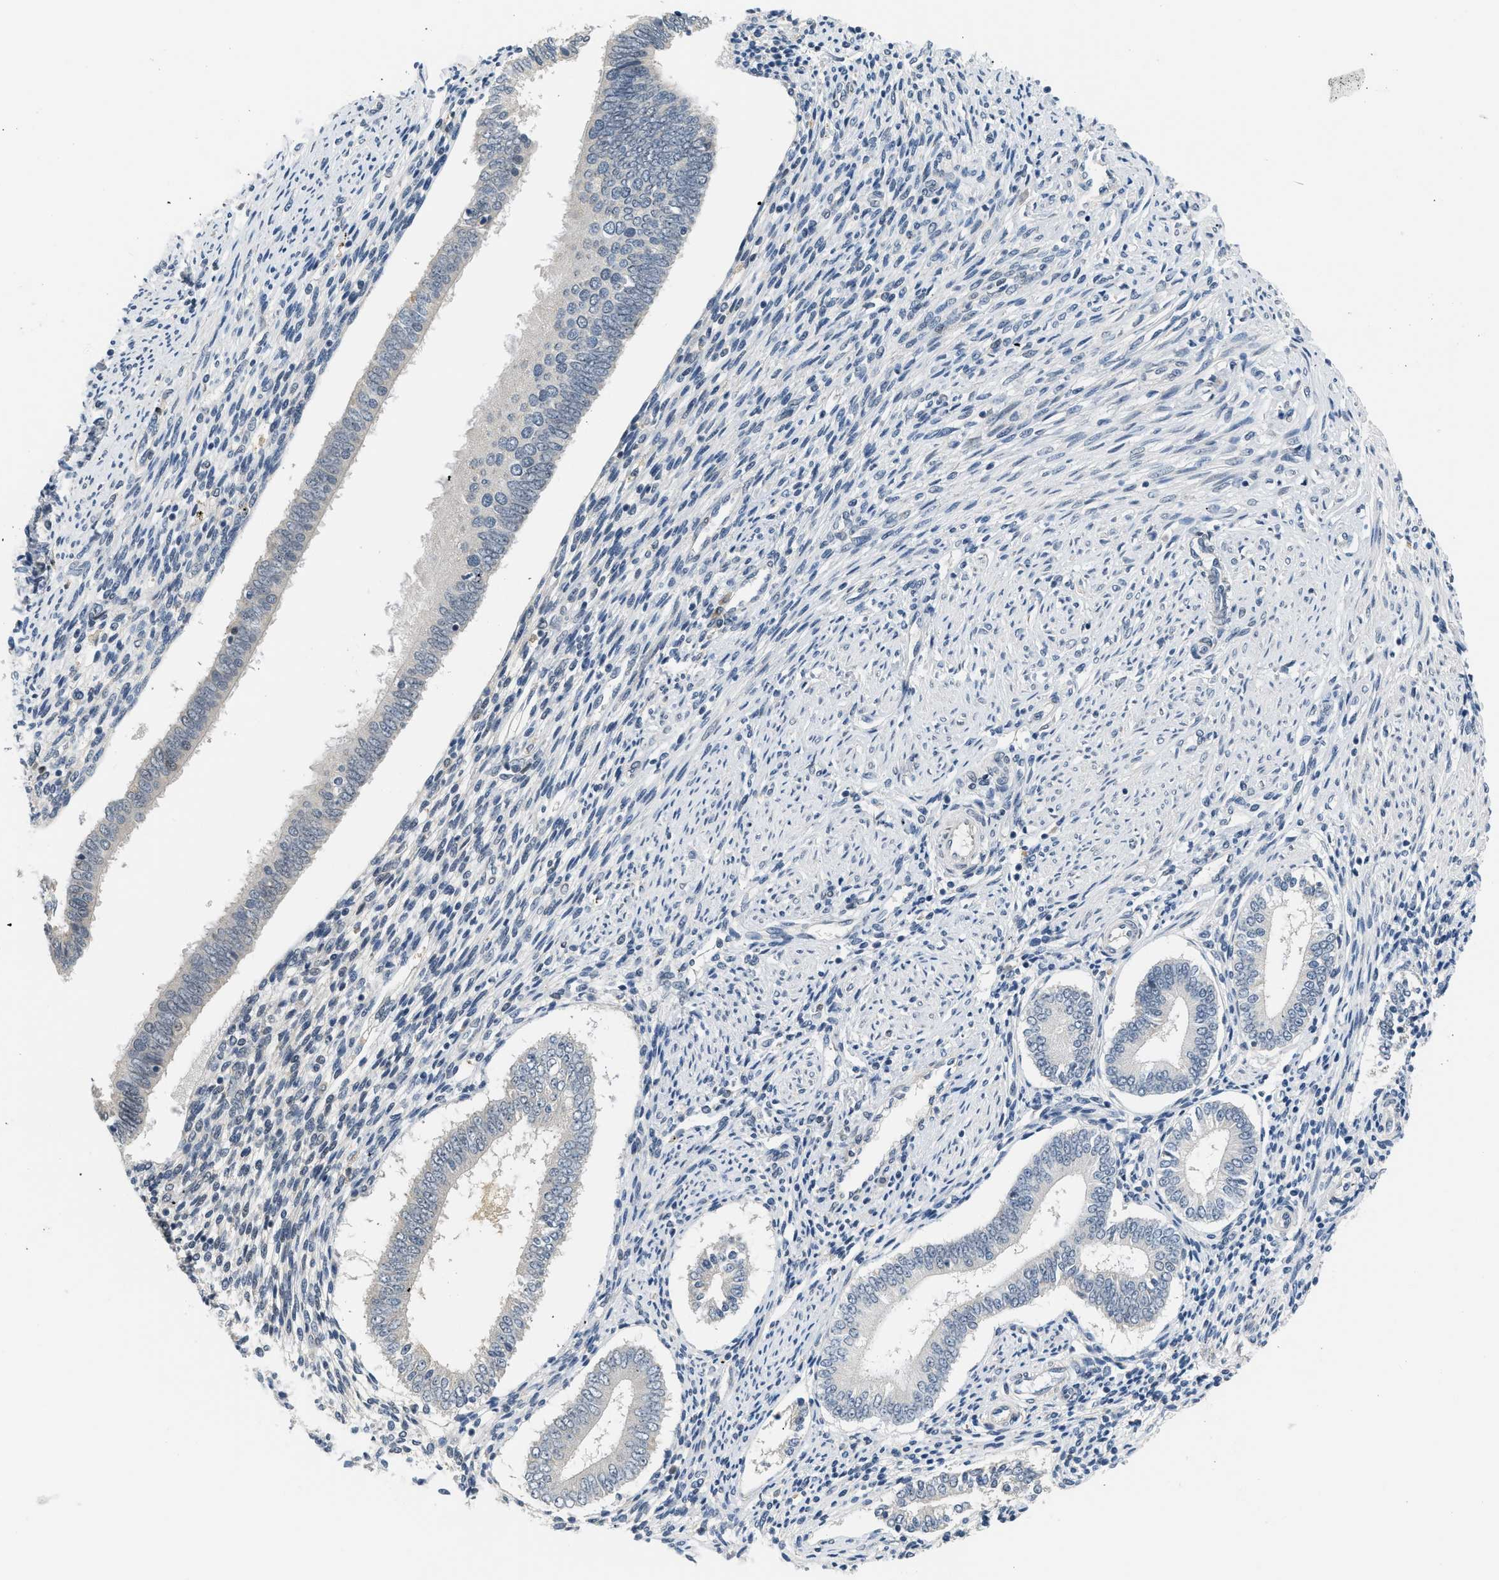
{"staining": {"intensity": "negative", "quantity": "none", "location": "none"}, "tissue": "endometrium", "cell_type": "Cells in endometrial stroma", "image_type": "normal", "snomed": [{"axis": "morphology", "description": "Normal tissue, NOS"}, {"axis": "topography", "description": "Endometrium"}], "caption": "Cells in endometrial stroma show no significant protein staining in unremarkable endometrium. (DAB (3,3'-diaminobenzidine) immunohistochemistry with hematoxylin counter stain).", "gene": "MZF1", "patient": {"sex": "female", "age": 42}}